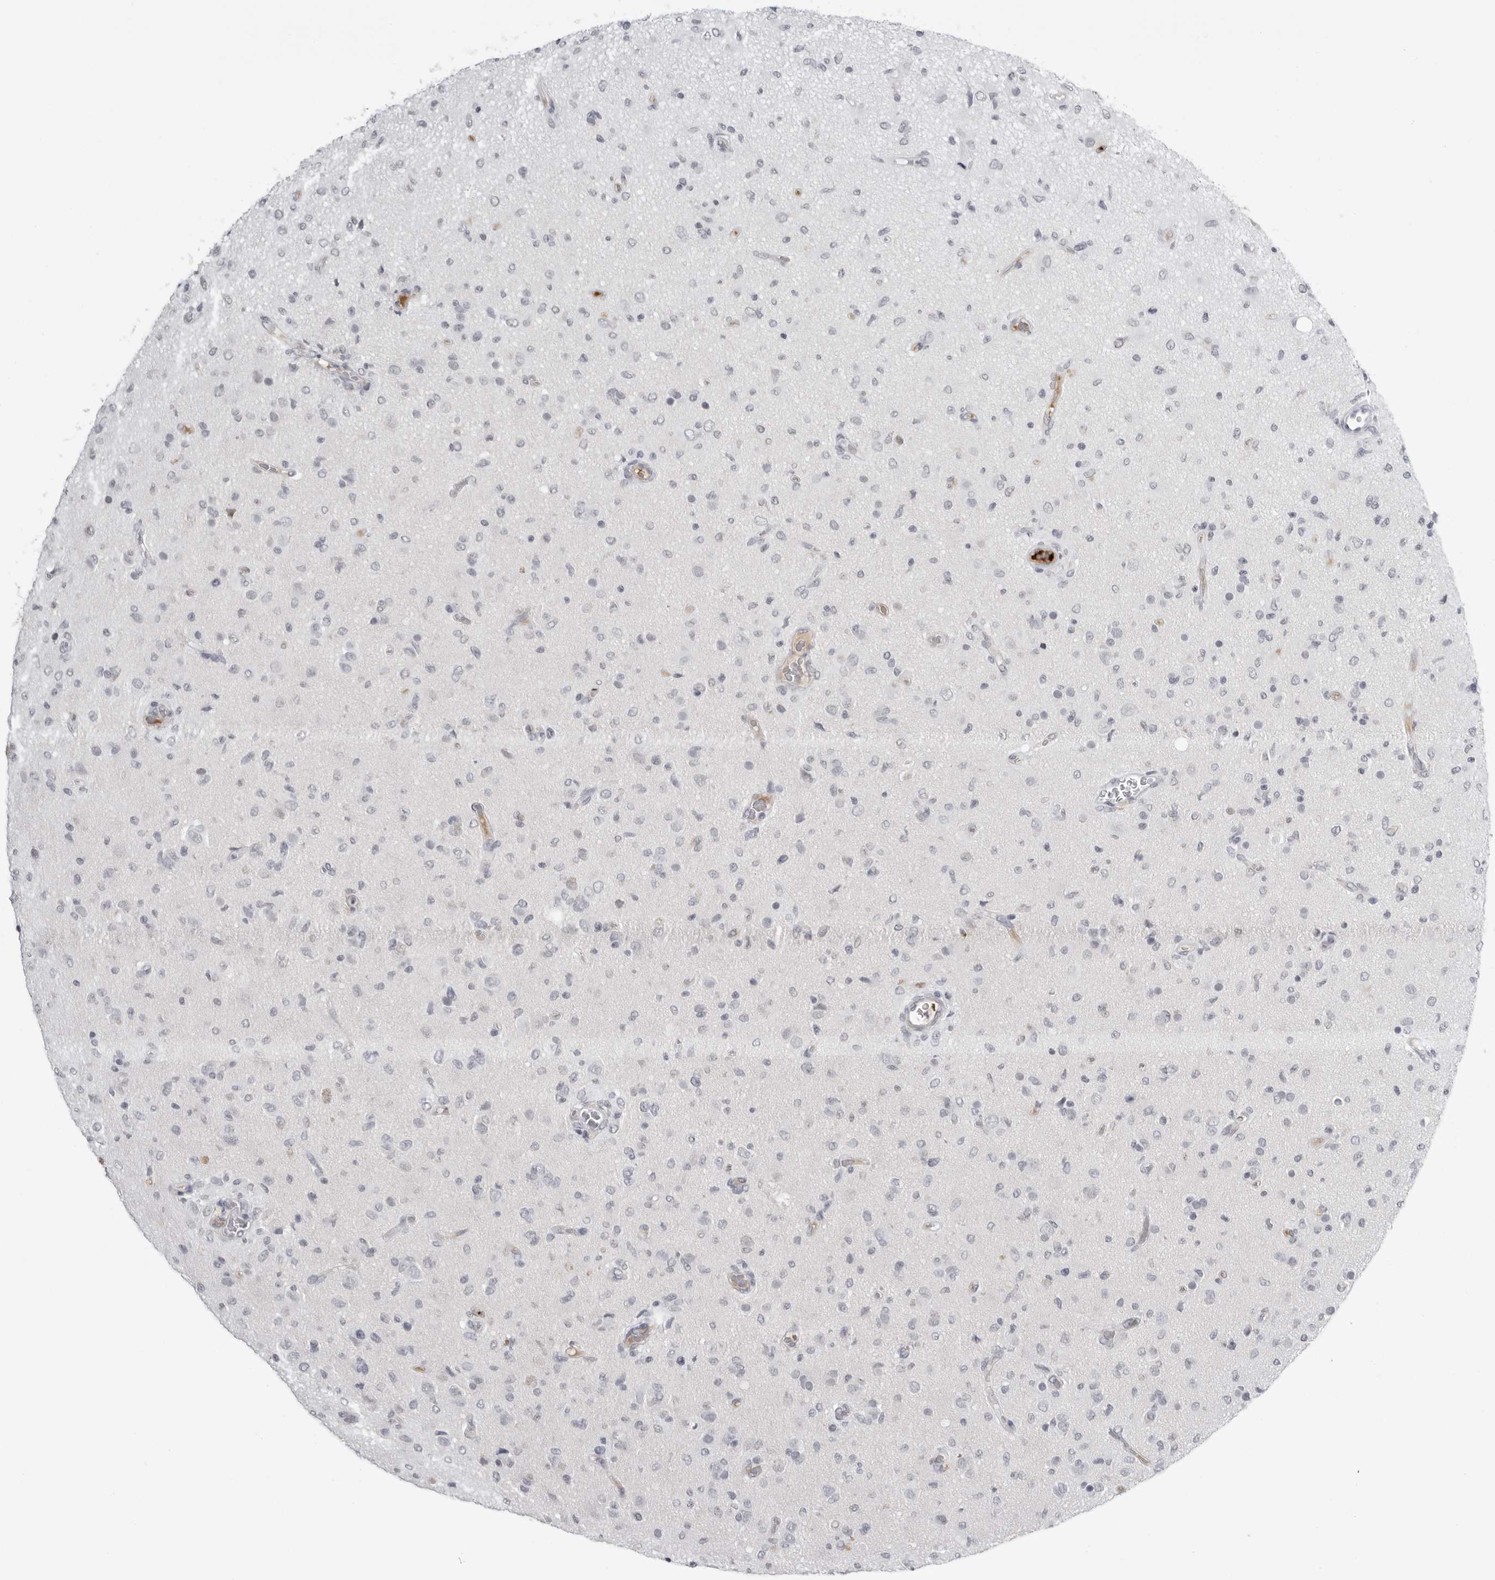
{"staining": {"intensity": "negative", "quantity": "none", "location": "none"}, "tissue": "glioma", "cell_type": "Tumor cells", "image_type": "cancer", "snomed": [{"axis": "morphology", "description": "Glioma, malignant, High grade"}, {"axis": "topography", "description": "Brain"}], "caption": "This is a histopathology image of IHC staining of malignant high-grade glioma, which shows no positivity in tumor cells.", "gene": "SERPINF2", "patient": {"sex": "female", "age": 57}}